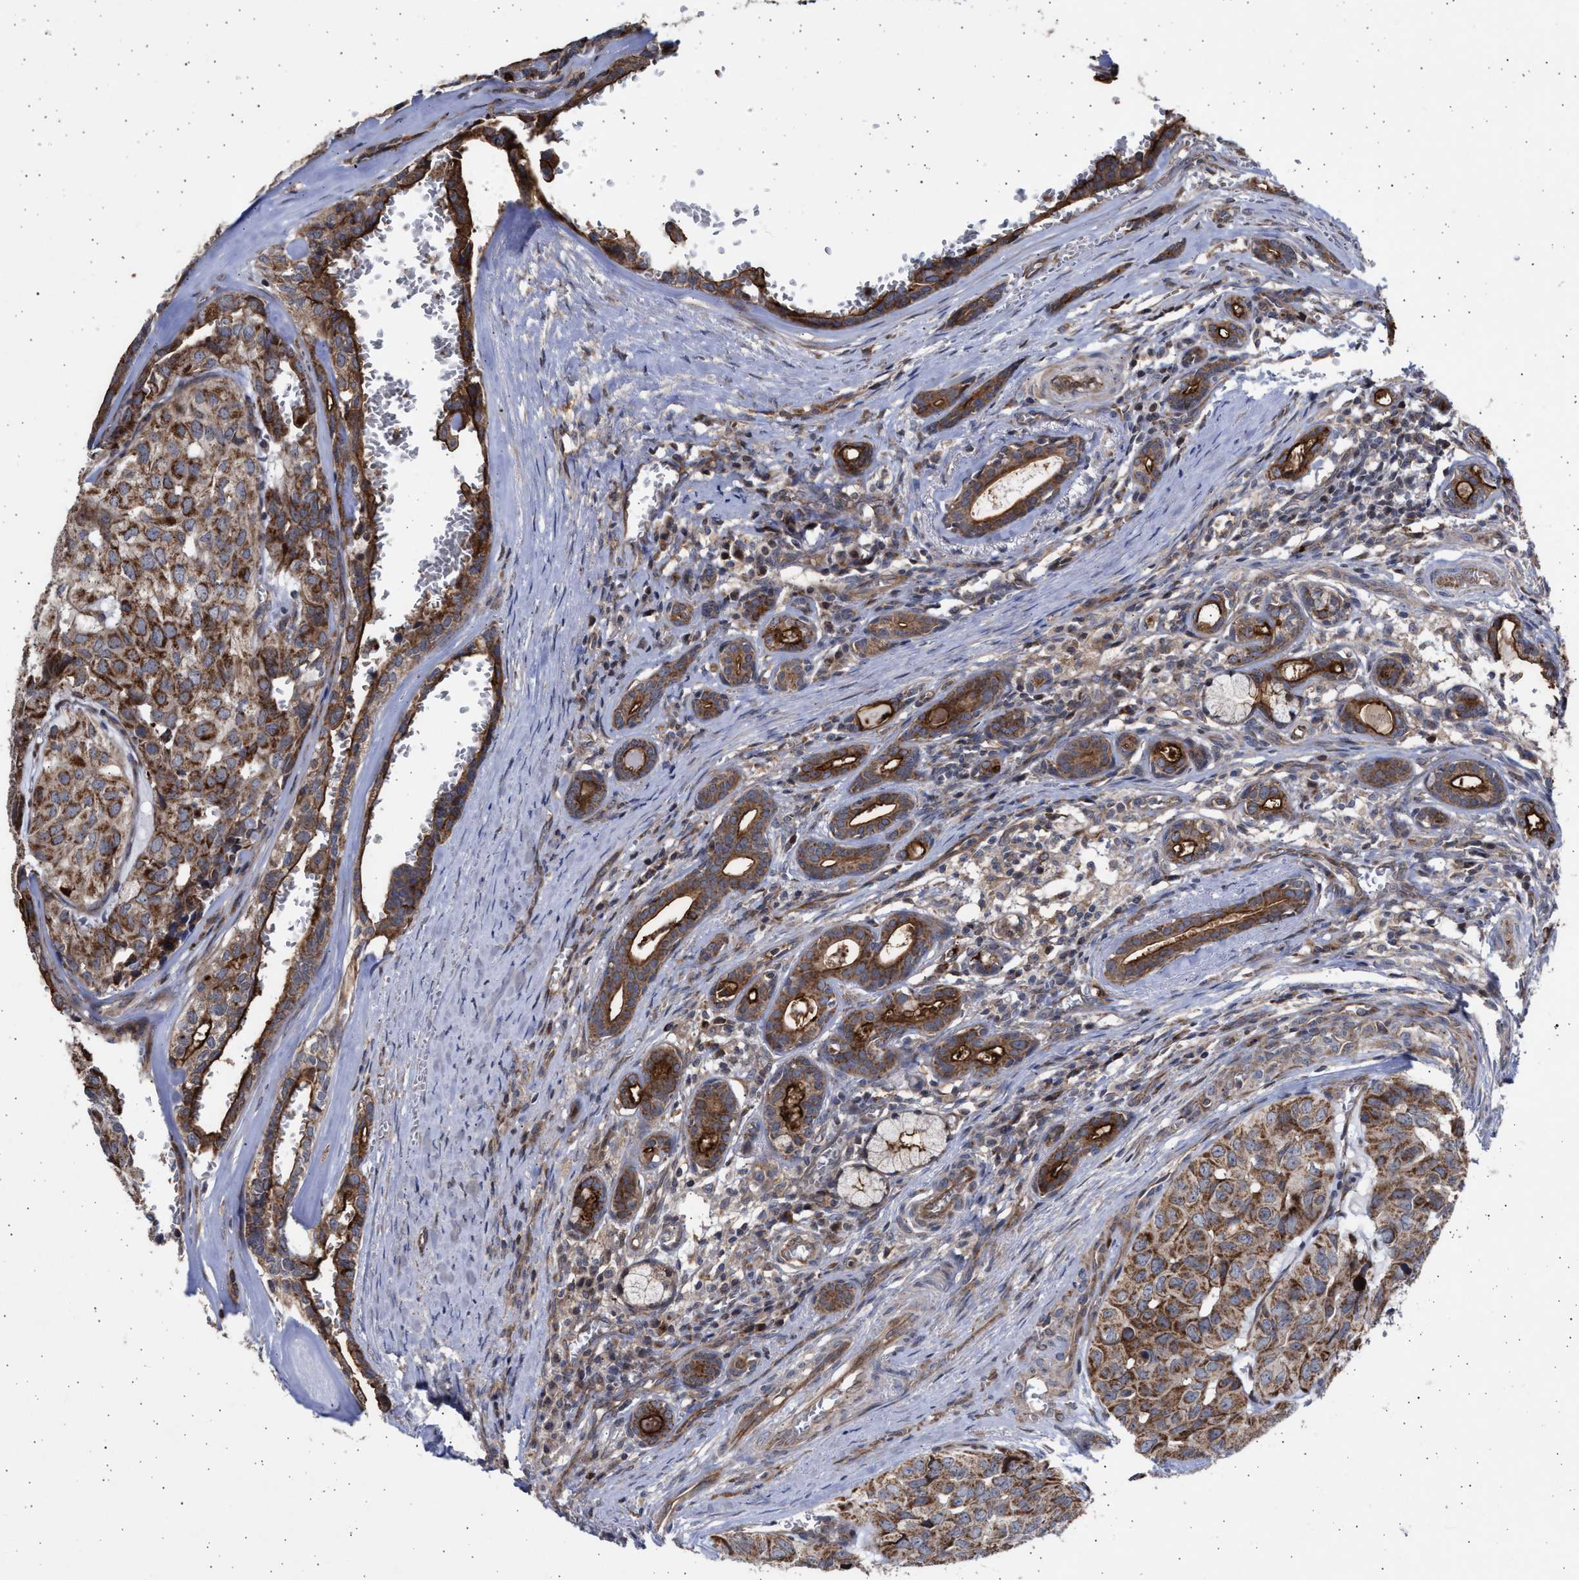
{"staining": {"intensity": "strong", "quantity": ">75%", "location": "cytoplasmic/membranous"}, "tissue": "head and neck cancer", "cell_type": "Tumor cells", "image_type": "cancer", "snomed": [{"axis": "morphology", "description": "Adenocarcinoma, NOS"}, {"axis": "topography", "description": "Salivary gland, NOS"}, {"axis": "topography", "description": "Head-Neck"}], "caption": "Tumor cells display strong cytoplasmic/membranous positivity in about >75% of cells in adenocarcinoma (head and neck).", "gene": "TTC19", "patient": {"sex": "female", "age": 76}}